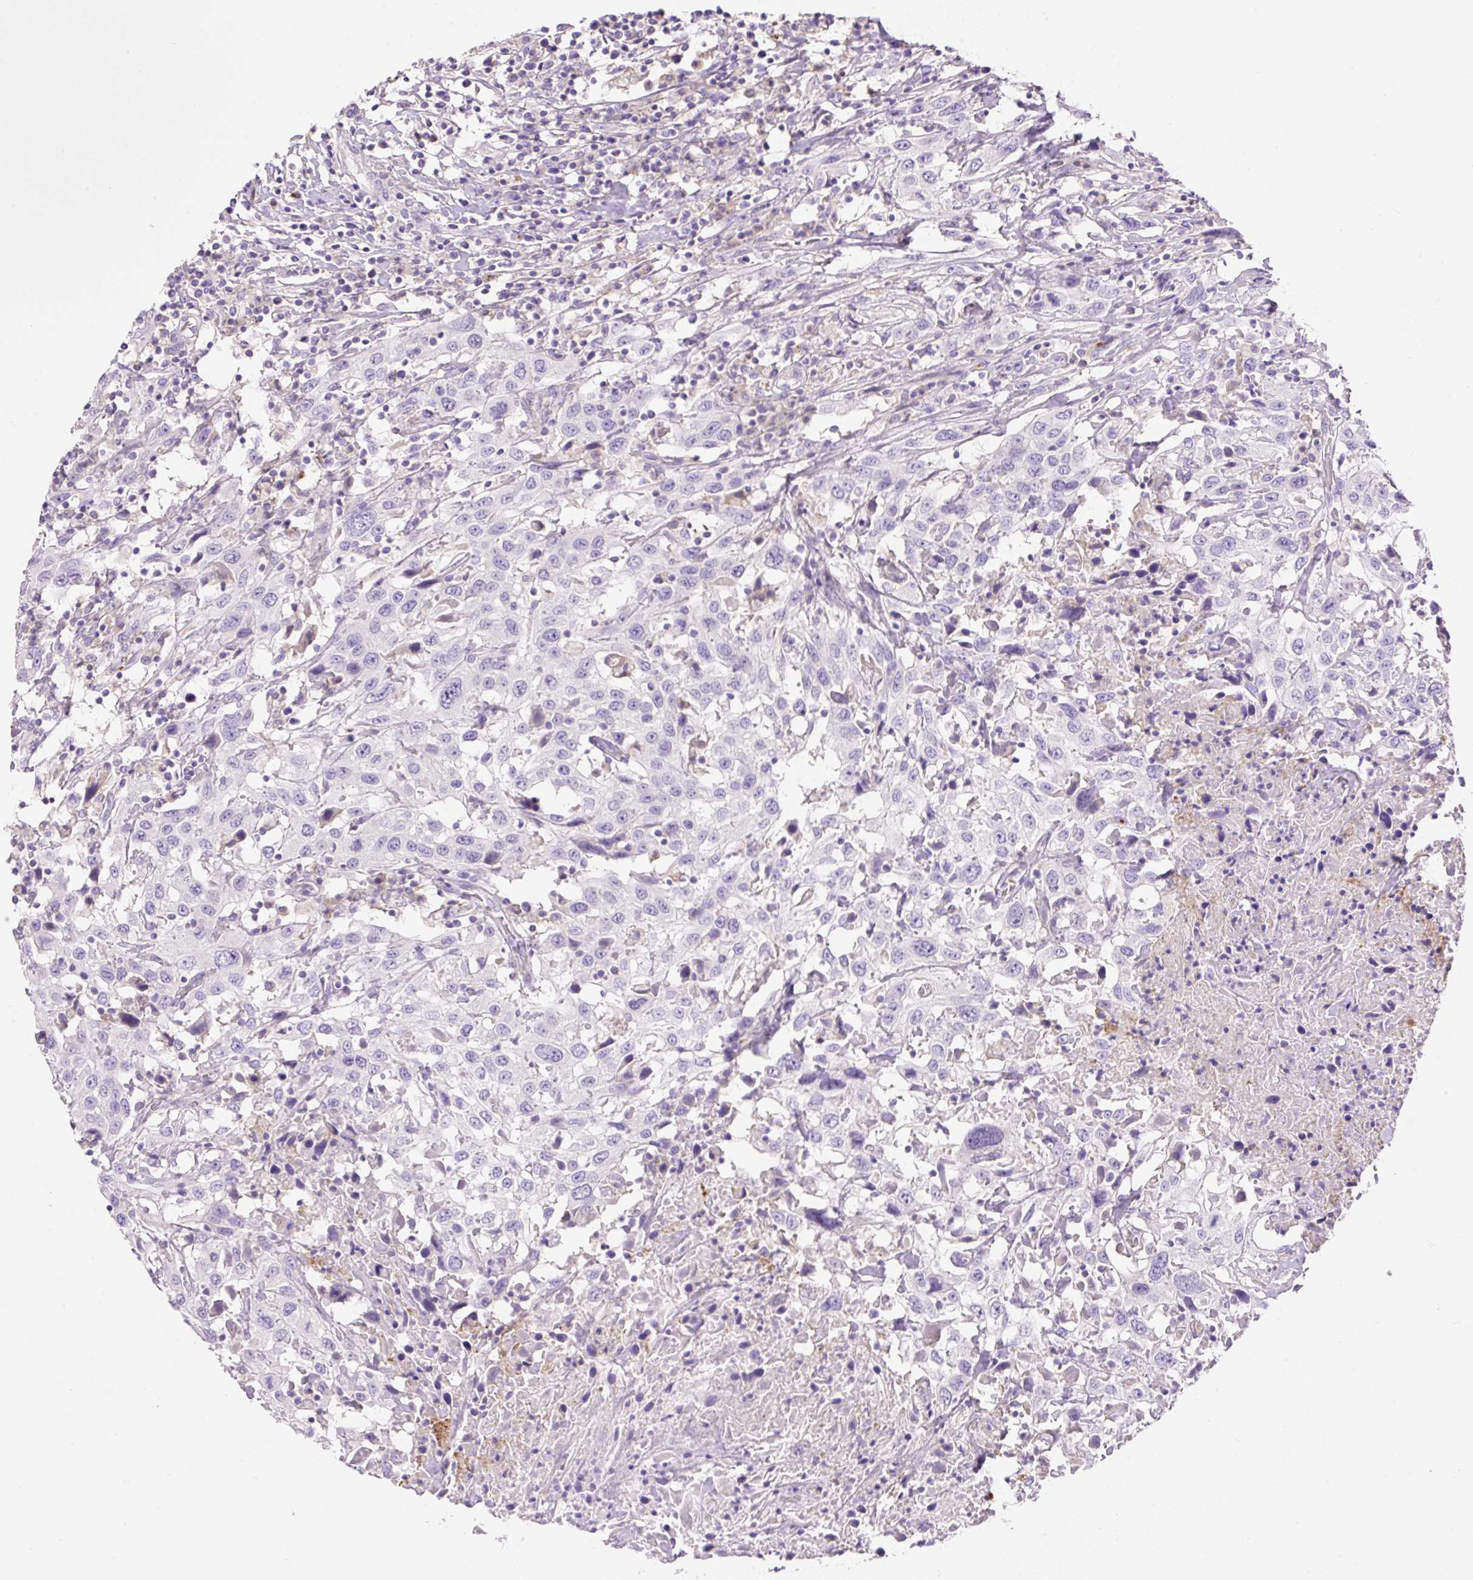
{"staining": {"intensity": "negative", "quantity": "none", "location": "none"}, "tissue": "urothelial cancer", "cell_type": "Tumor cells", "image_type": "cancer", "snomed": [{"axis": "morphology", "description": "Urothelial carcinoma, High grade"}, {"axis": "topography", "description": "Urinary bladder"}], "caption": "Immunohistochemistry (IHC) of human high-grade urothelial carcinoma displays no positivity in tumor cells. Brightfield microscopy of immunohistochemistry stained with DAB (3,3'-diaminobenzidine) (brown) and hematoxylin (blue), captured at high magnification.", "gene": "TDRD15", "patient": {"sex": "male", "age": 61}}